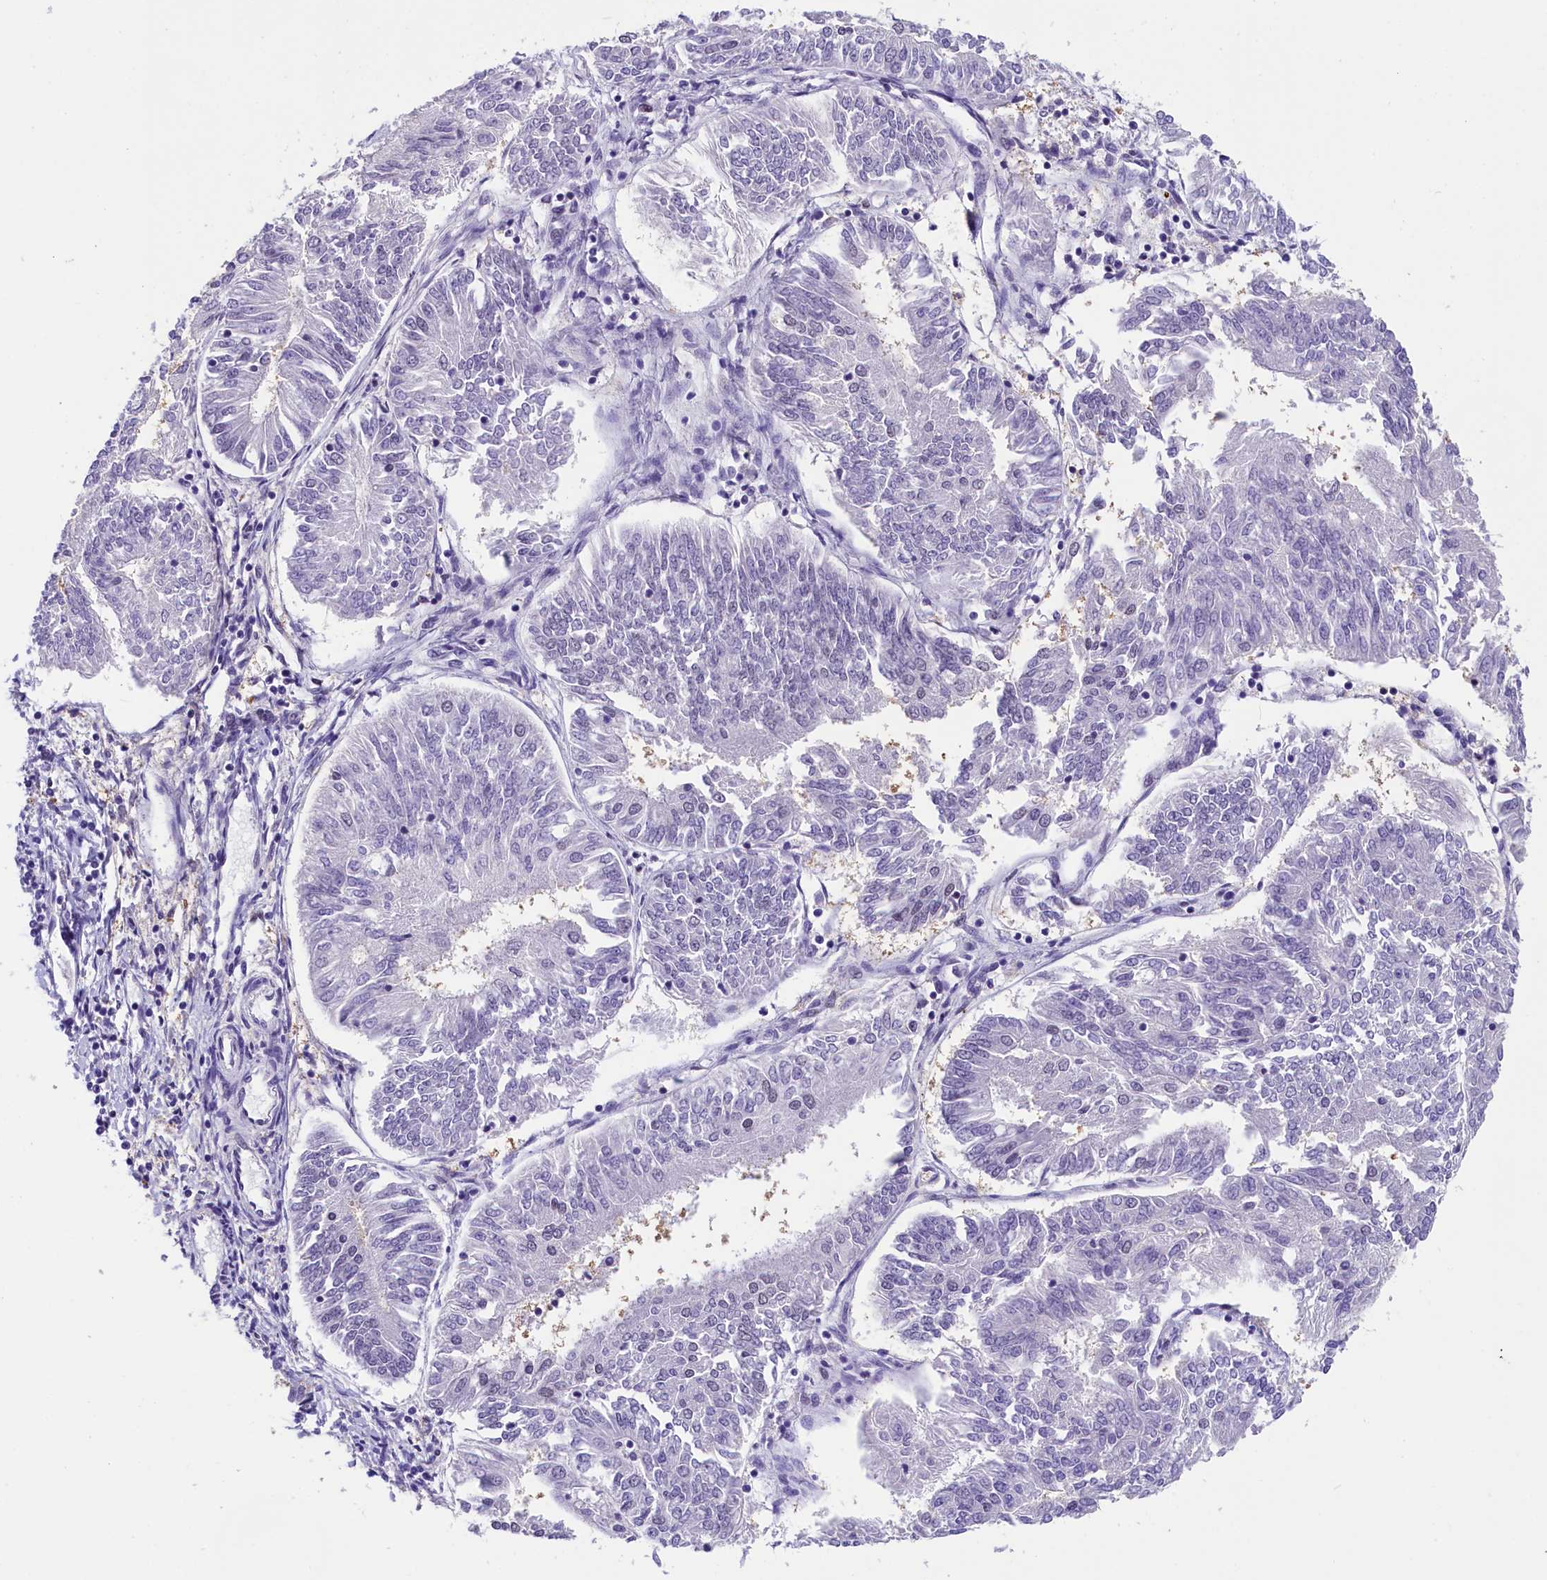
{"staining": {"intensity": "negative", "quantity": "none", "location": "none"}, "tissue": "endometrial cancer", "cell_type": "Tumor cells", "image_type": "cancer", "snomed": [{"axis": "morphology", "description": "Adenocarcinoma, NOS"}, {"axis": "topography", "description": "Endometrium"}], "caption": "There is no significant expression in tumor cells of endometrial cancer (adenocarcinoma).", "gene": "ZC3H4", "patient": {"sex": "female", "age": 58}}